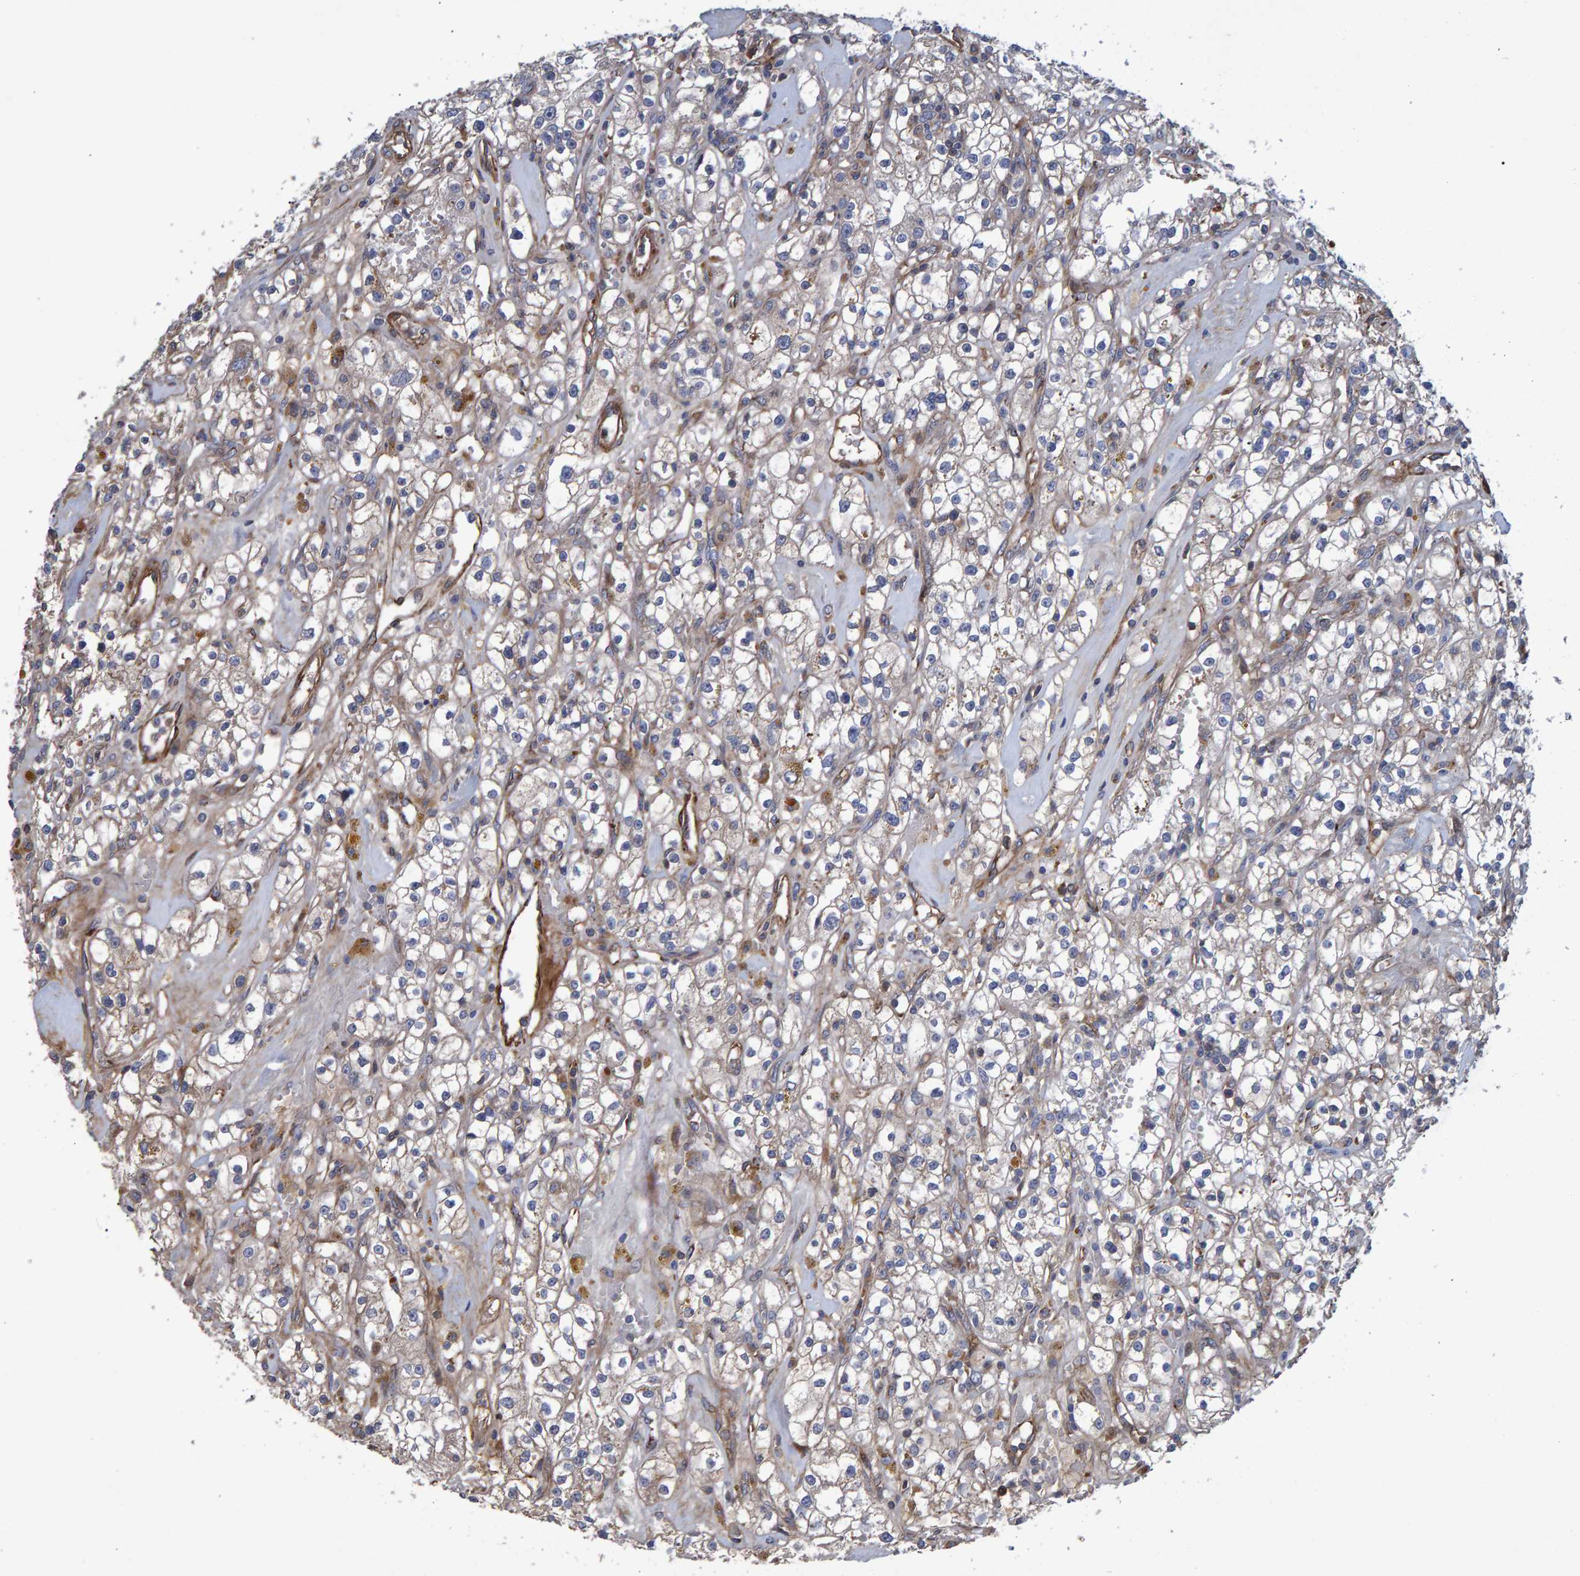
{"staining": {"intensity": "moderate", "quantity": ">75%", "location": "cytoplasmic/membranous"}, "tissue": "renal cancer", "cell_type": "Tumor cells", "image_type": "cancer", "snomed": [{"axis": "morphology", "description": "Adenocarcinoma, NOS"}, {"axis": "topography", "description": "Kidney"}], "caption": "Immunohistochemical staining of human renal adenocarcinoma shows medium levels of moderate cytoplasmic/membranous protein positivity in approximately >75% of tumor cells.", "gene": "SLIT2", "patient": {"sex": "male", "age": 56}}